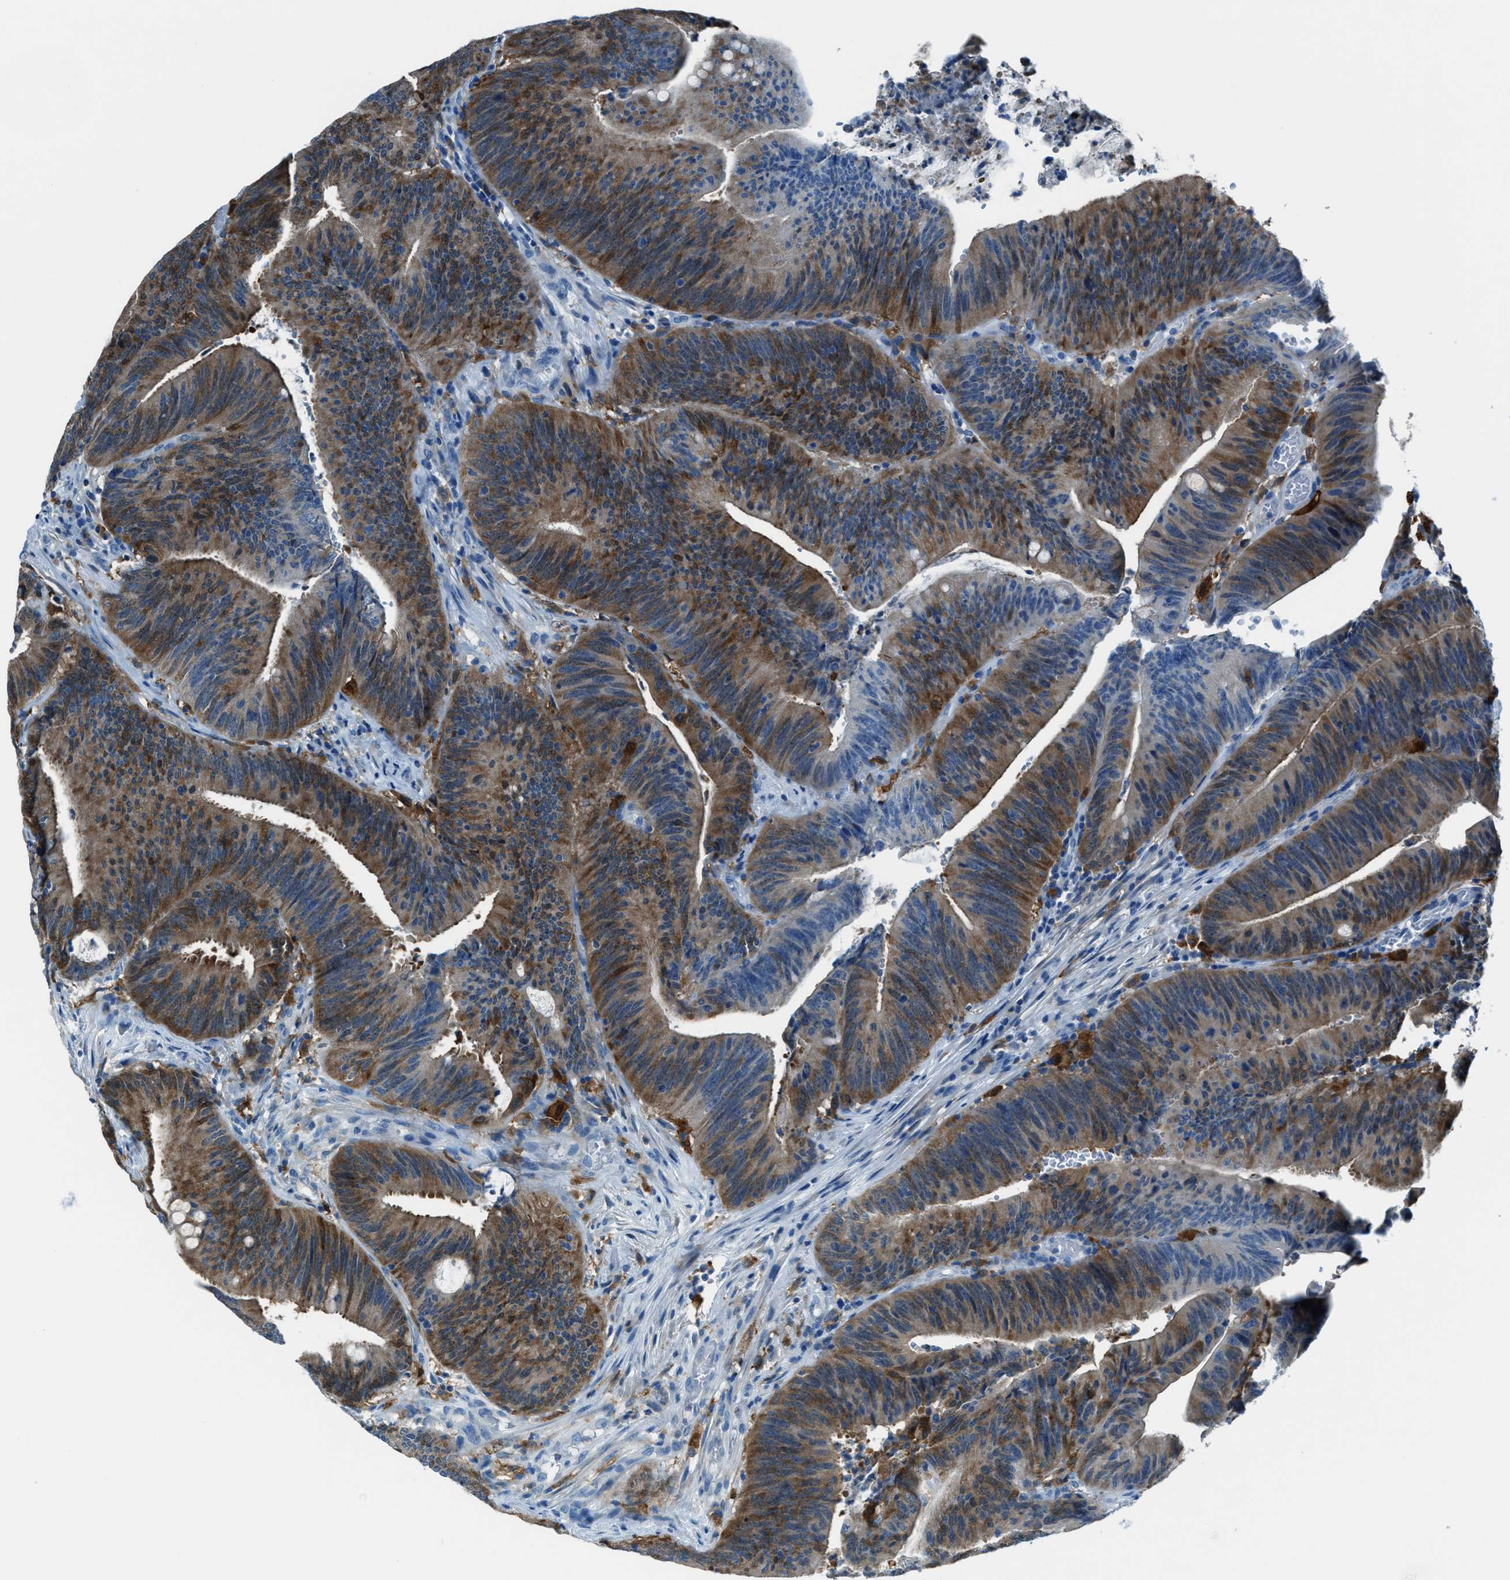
{"staining": {"intensity": "moderate", "quantity": ">75%", "location": "cytoplasmic/membranous"}, "tissue": "colorectal cancer", "cell_type": "Tumor cells", "image_type": "cancer", "snomed": [{"axis": "morphology", "description": "Normal tissue, NOS"}, {"axis": "morphology", "description": "Adenocarcinoma, NOS"}, {"axis": "topography", "description": "Rectum"}], "caption": "Approximately >75% of tumor cells in colorectal cancer (adenocarcinoma) reveal moderate cytoplasmic/membranous protein expression as visualized by brown immunohistochemical staining.", "gene": "MATCAP2", "patient": {"sex": "female", "age": 66}}